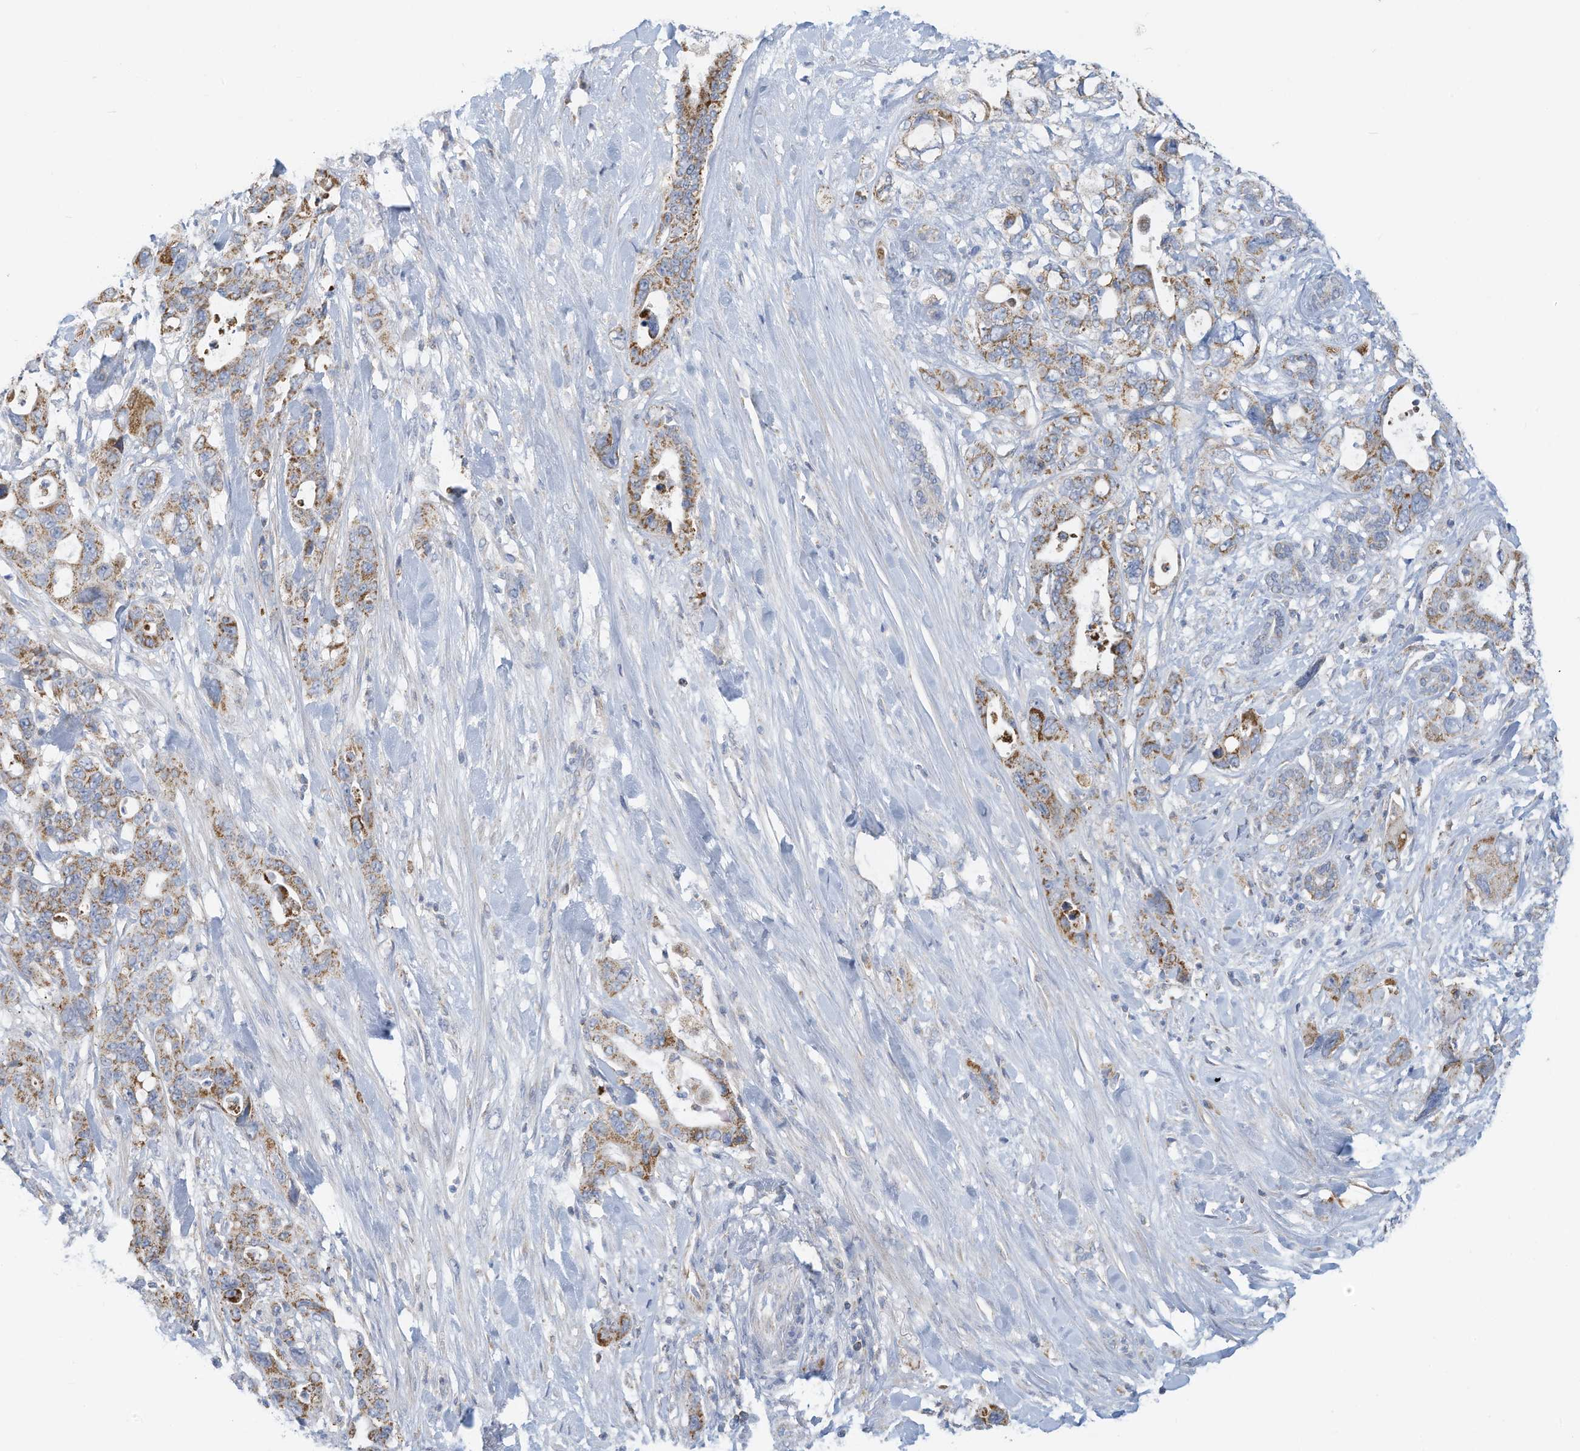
{"staining": {"intensity": "moderate", "quantity": "25%-75%", "location": "cytoplasmic/membranous"}, "tissue": "pancreatic cancer", "cell_type": "Tumor cells", "image_type": "cancer", "snomed": [{"axis": "morphology", "description": "Adenocarcinoma, NOS"}, {"axis": "topography", "description": "Pancreas"}], "caption": "Moderate cytoplasmic/membranous protein expression is identified in about 25%-75% of tumor cells in adenocarcinoma (pancreatic).", "gene": "NLN", "patient": {"sex": "male", "age": 46}}